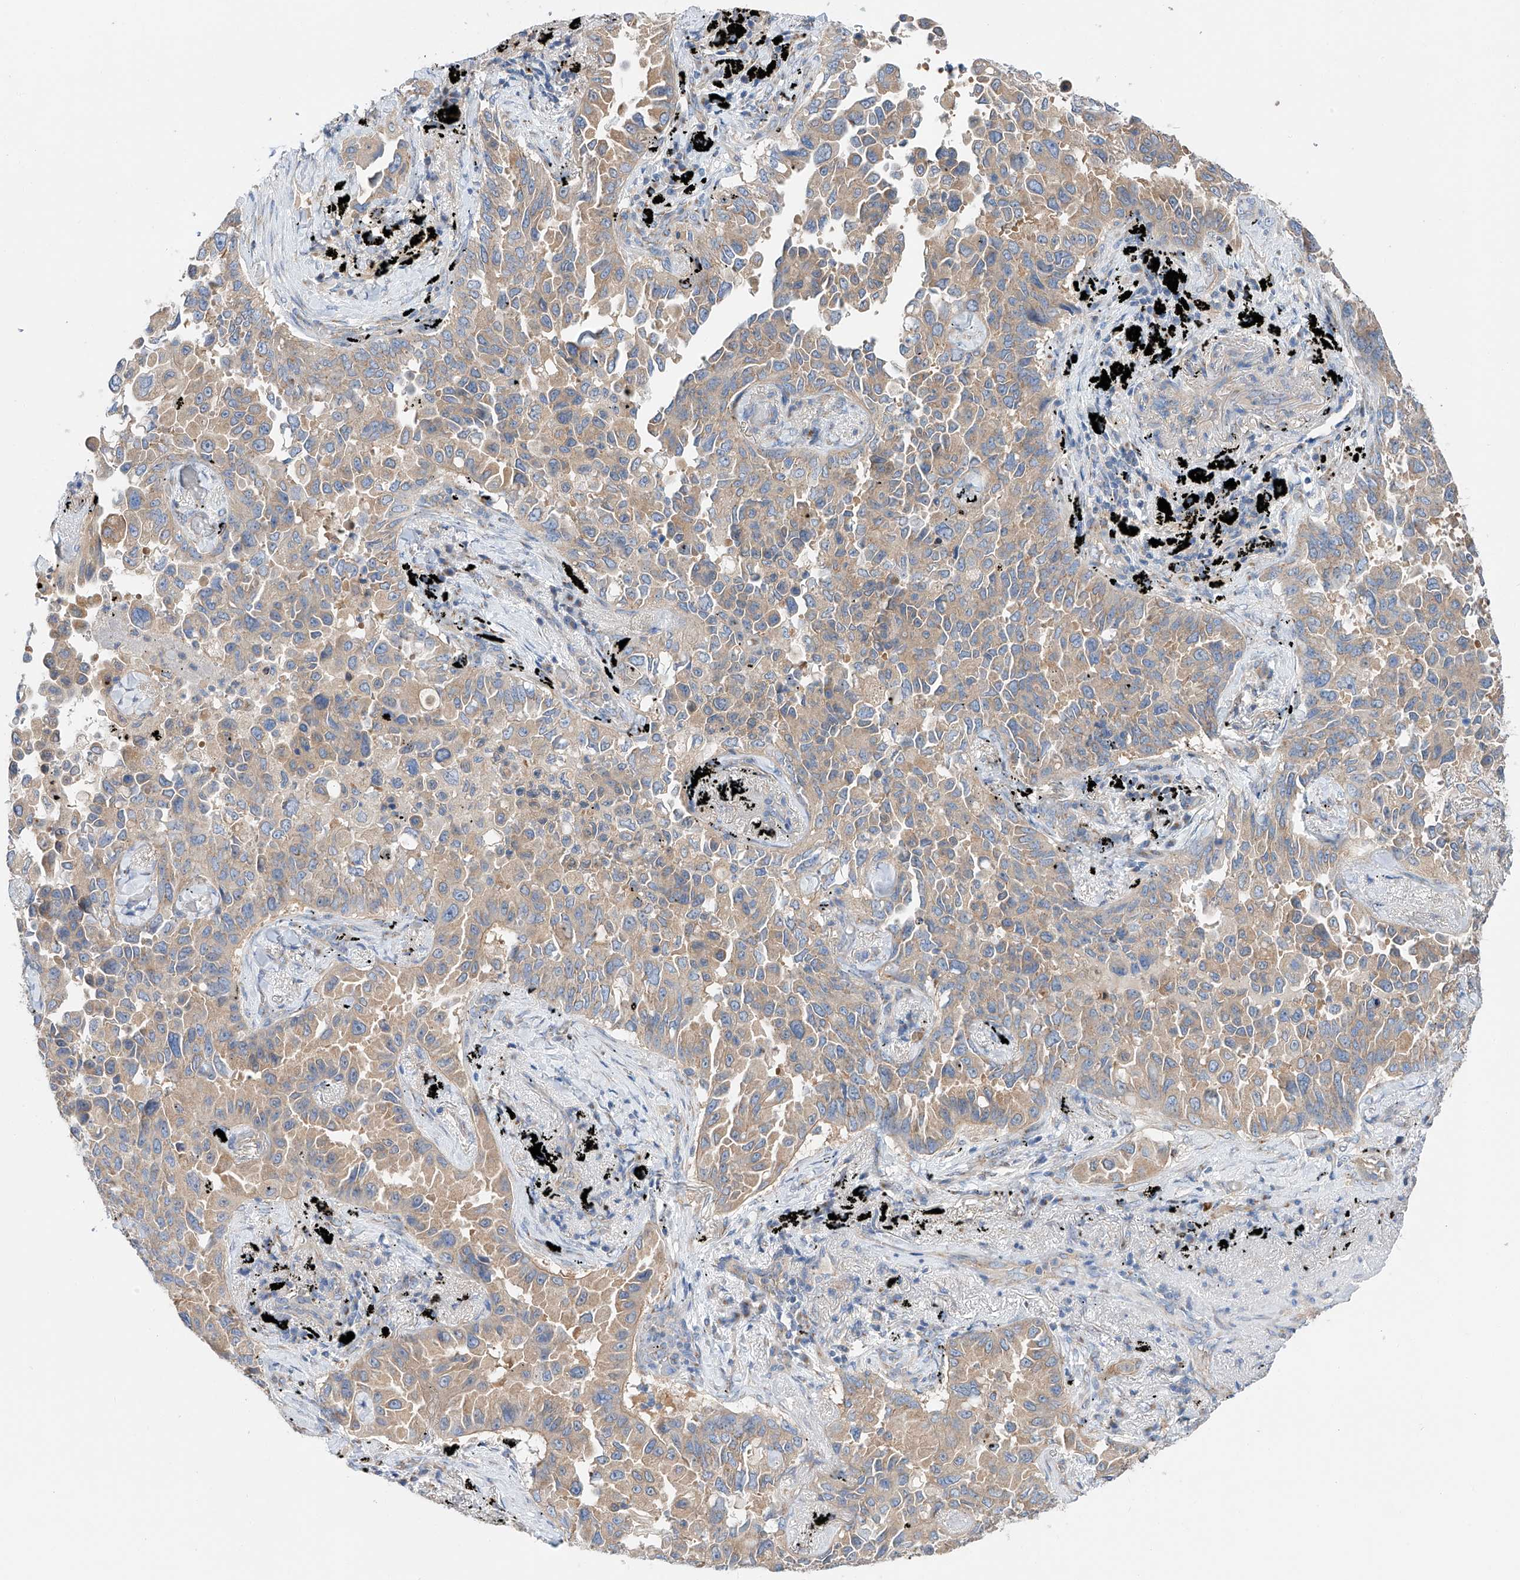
{"staining": {"intensity": "weak", "quantity": ">75%", "location": "cytoplasmic/membranous"}, "tissue": "lung cancer", "cell_type": "Tumor cells", "image_type": "cancer", "snomed": [{"axis": "morphology", "description": "Adenocarcinoma, NOS"}, {"axis": "topography", "description": "Lung"}], "caption": "A brown stain labels weak cytoplasmic/membranous positivity of a protein in human lung adenocarcinoma tumor cells.", "gene": "SLC22A7", "patient": {"sex": "female", "age": 67}}